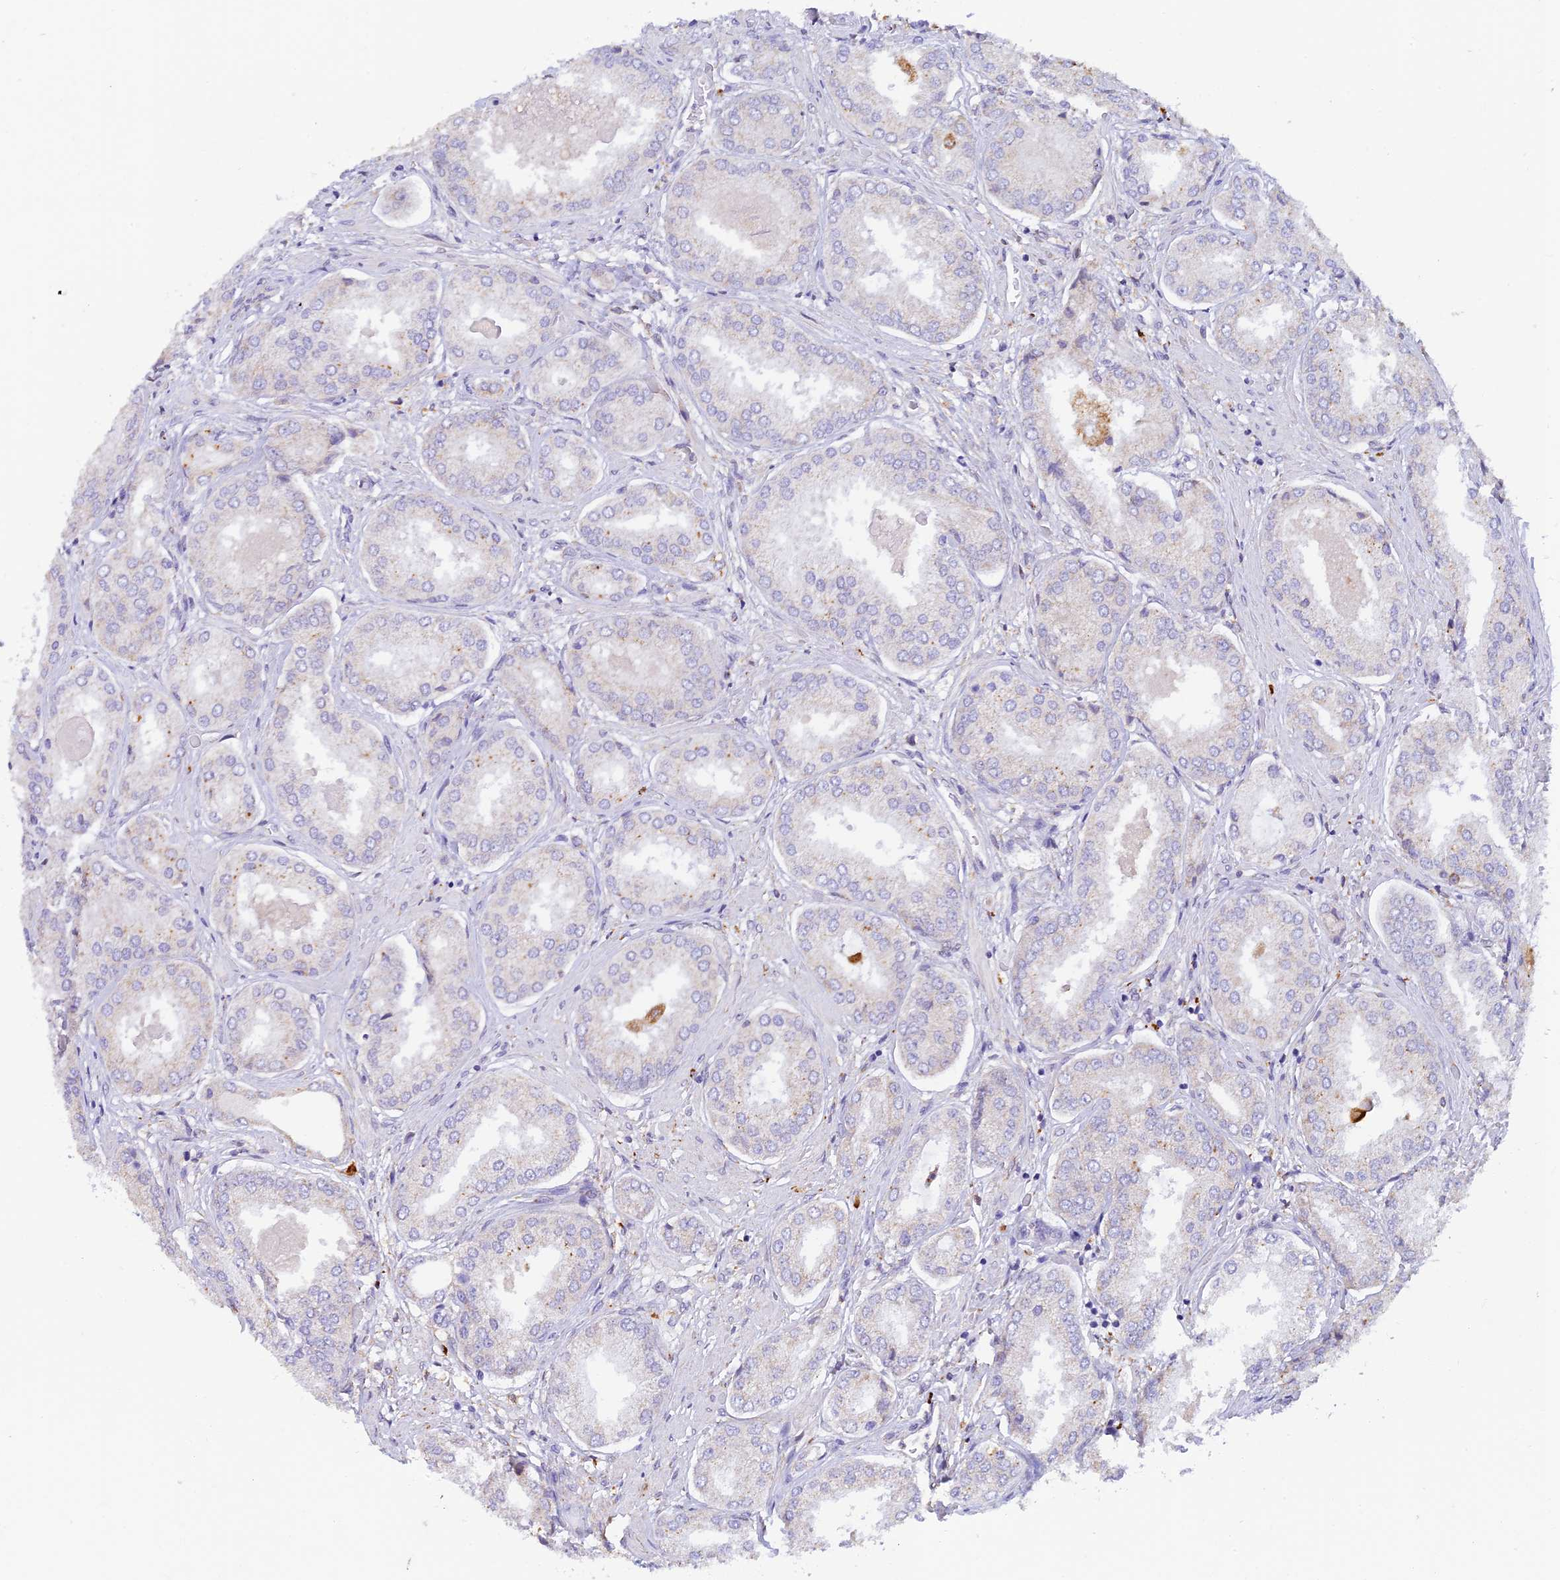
{"staining": {"intensity": "negative", "quantity": "none", "location": "none"}, "tissue": "prostate cancer", "cell_type": "Tumor cells", "image_type": "cancer", "snomed": [{"axis": "morphology", "description": "Adenocarcinoma, Low grade"}, {"axis": "topography", "description": "Prostate"}], "caption": "The immunohistochemistry (IHC) micrograph has no significant expression in tumor cells of prostate low-grade adenocarcinoma tissue.", "gene": "VKORC1", "patient": {"sex": "male", "age": 68}}